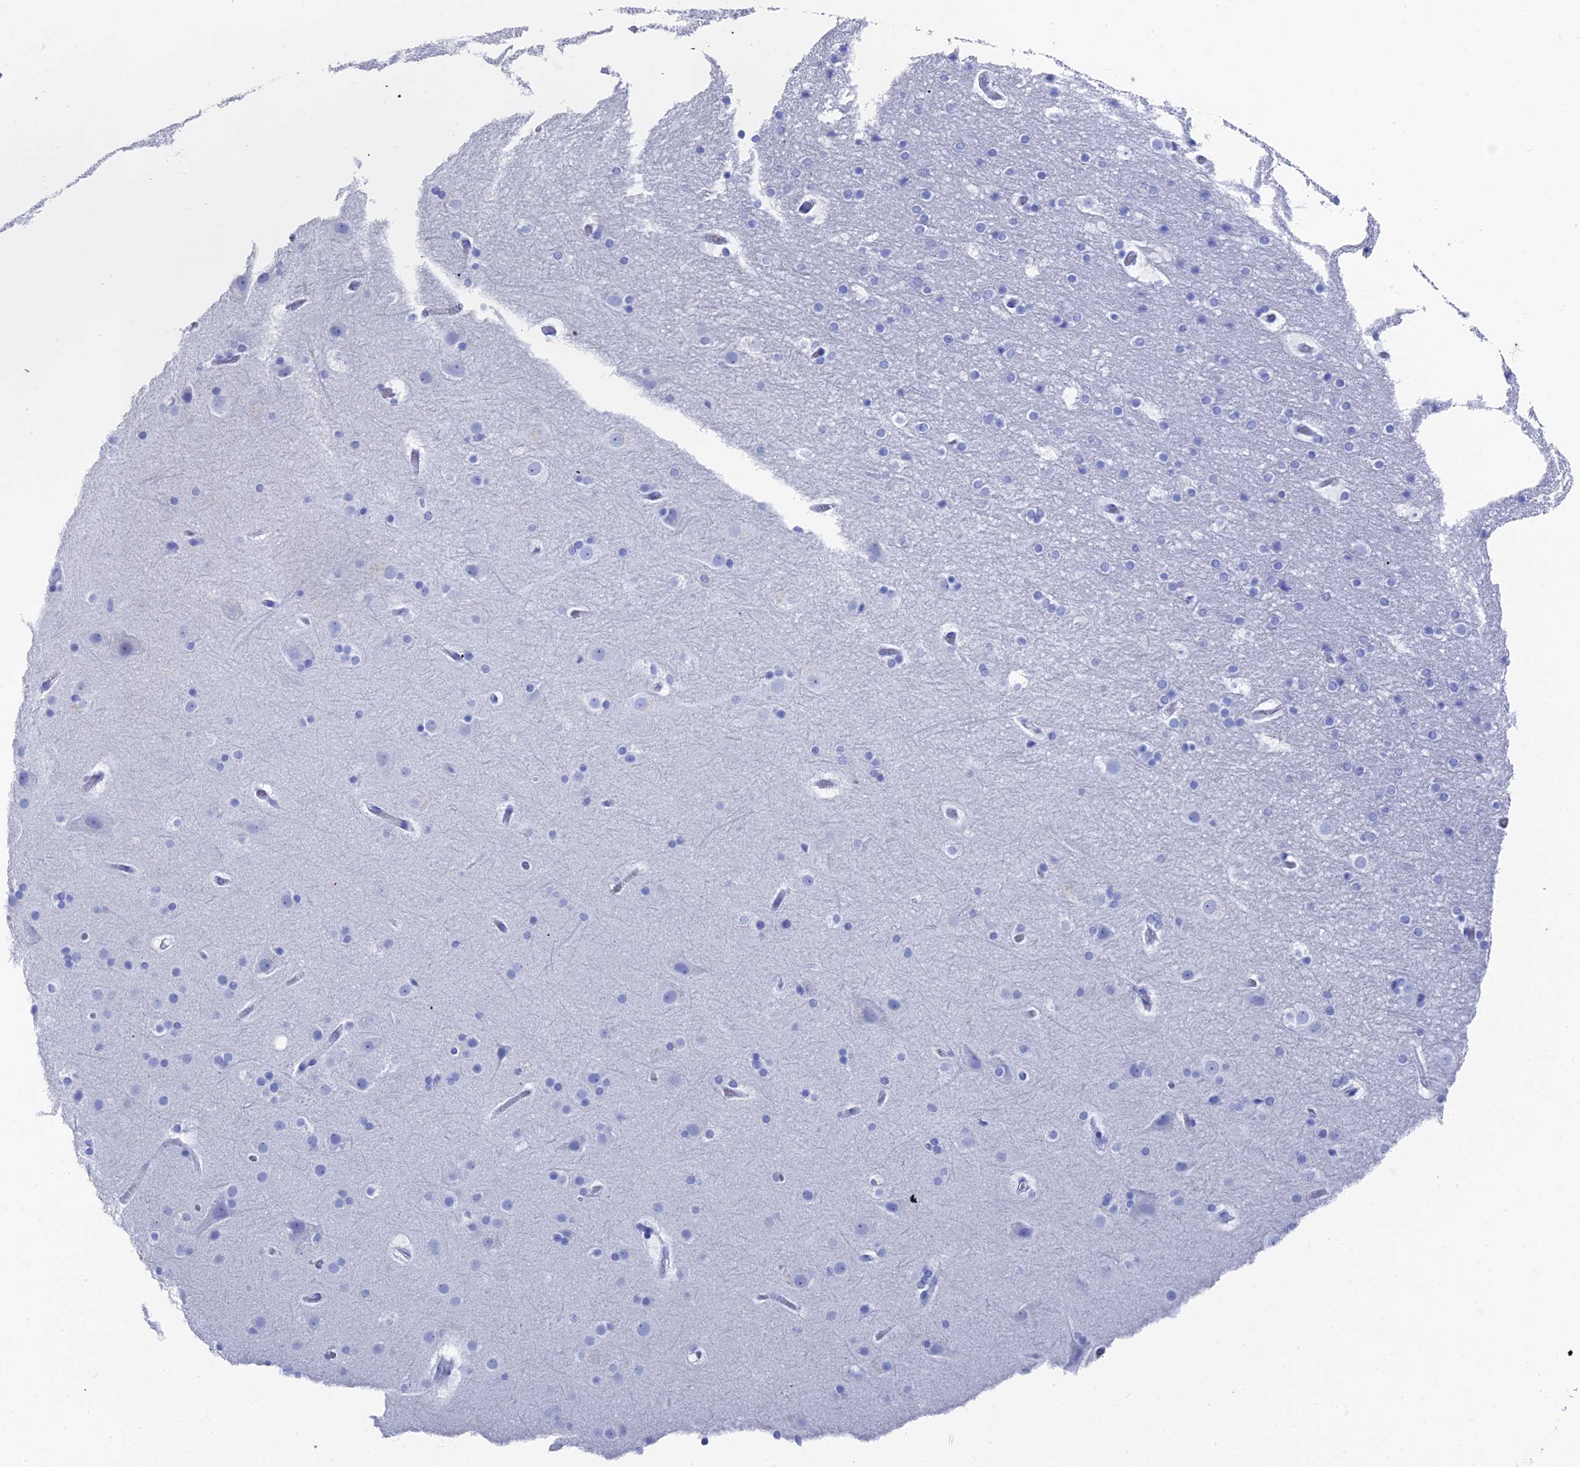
{"staining": {"intensity": "negative", "quantity": "none", "location": "none"}, "tissue": "cerebral cortex", "cell_type": "Endothelial cells", "image_type": "normal", "snomed": [{"axis": "morphology", "description": "Normal tissue, NOS"}, {"axis": "topography", "description": "Cerebral cortex"}], "caption": "High power microscopy photomicrograph of an IHC histopathology image of unremarkable cerebral cortex, revealing no significant expression in endothelial cells.", "gene": "ENPP3", "patient": {"sex": "male", "age": 57}}